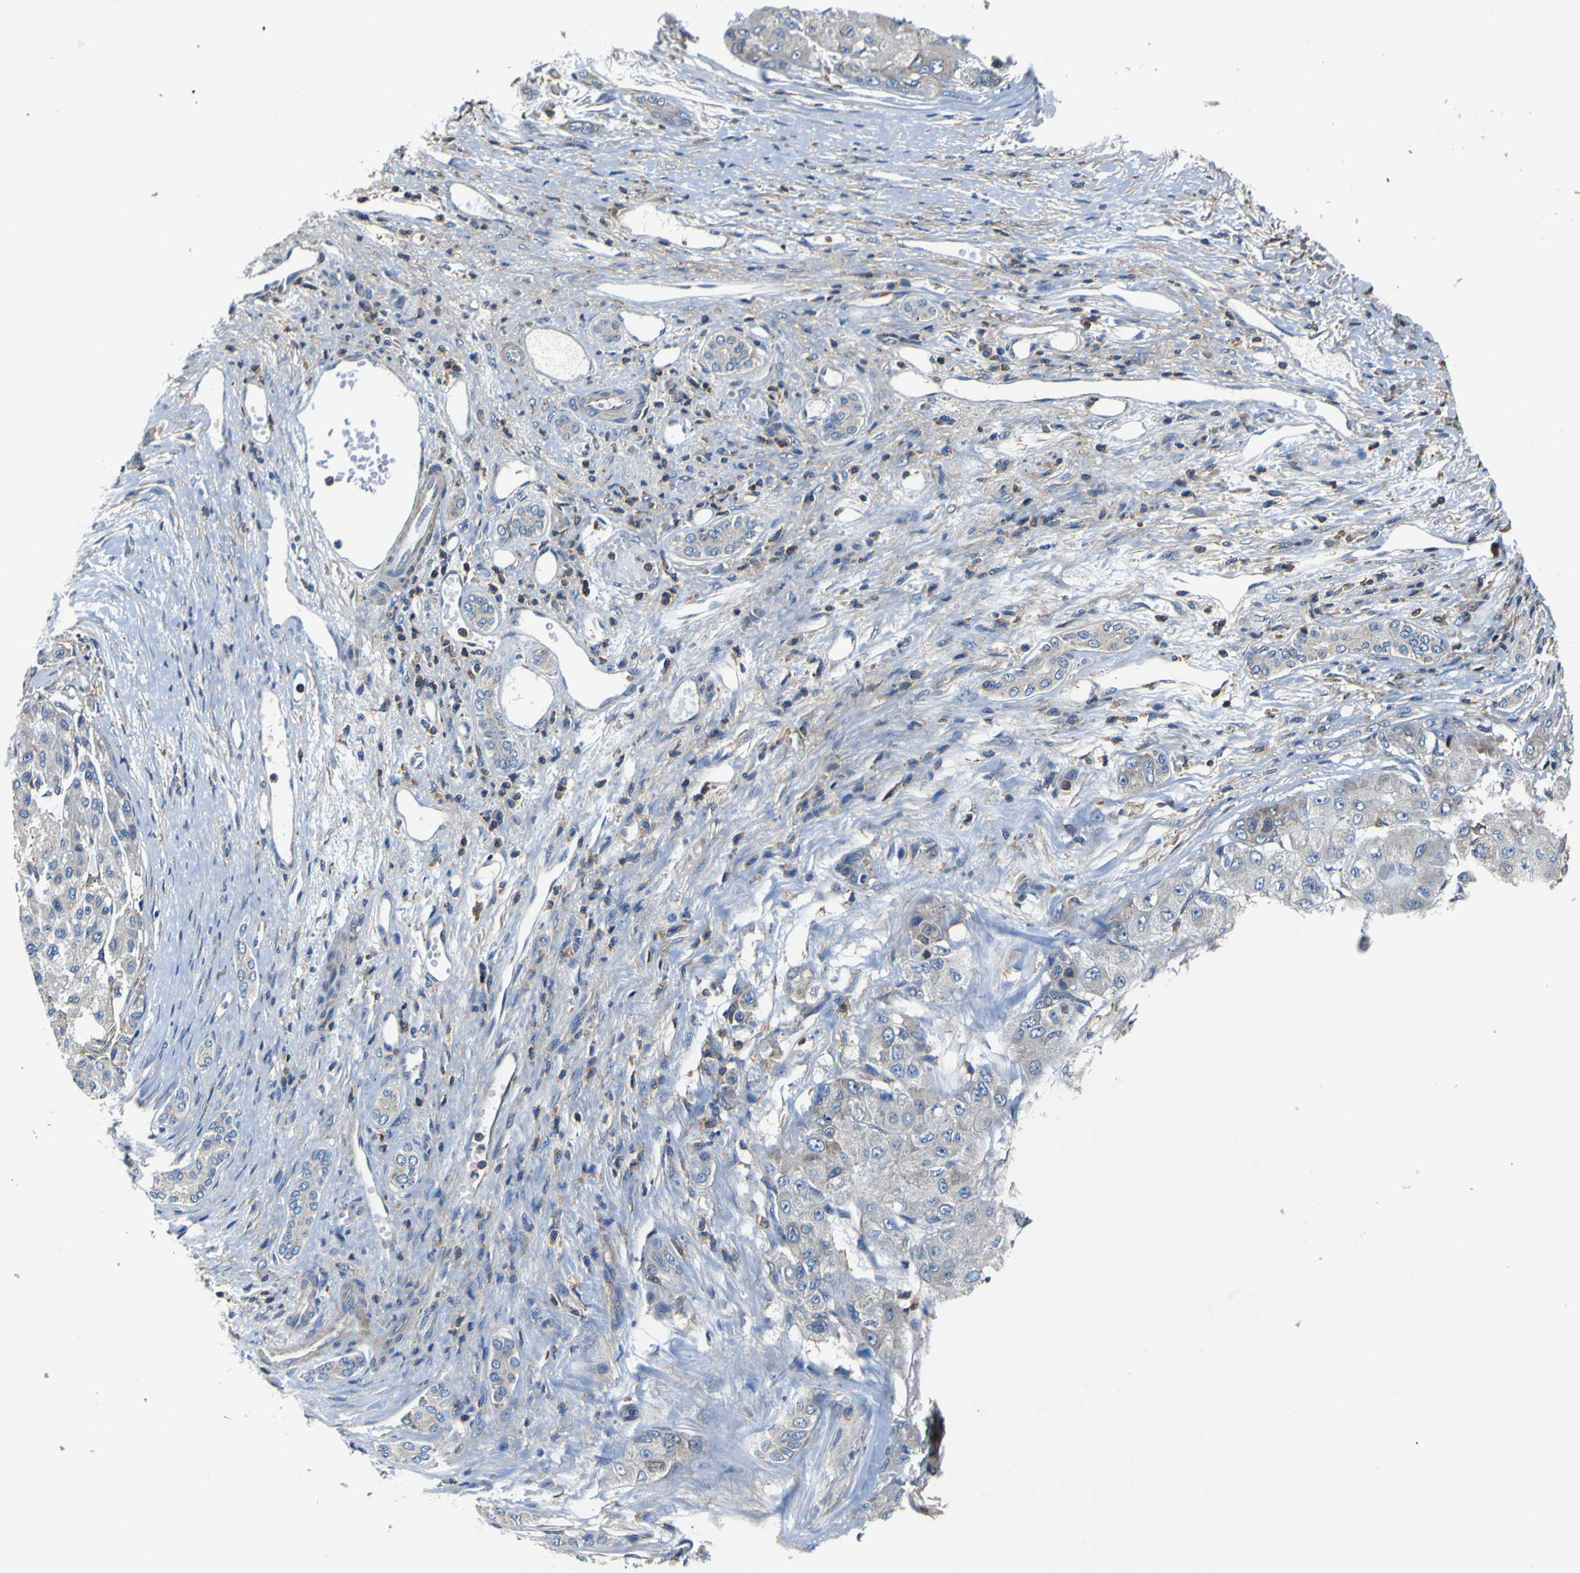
{"staining": {"intensity": "weak", "quantity": ">75%", "location": "cytoplasmic/membranous"}, "tissue": "liver cancer", "cell_type": "Tumor cells", "image_type": "cancer", "snomed": [{"axis": "morphology", "description": "Carcinoma, Hepatocellular, NOS"}, {"axis": "topography", "description": "Liver"}], "caption": "Tumor cells show low levels of weak cytoplasmic/membranous expression in about >75% of cells in human liver cancer (hepatocellular carcinoma).", "gene": "CNR2", "patient": {"sex": "male", "age": 80}}